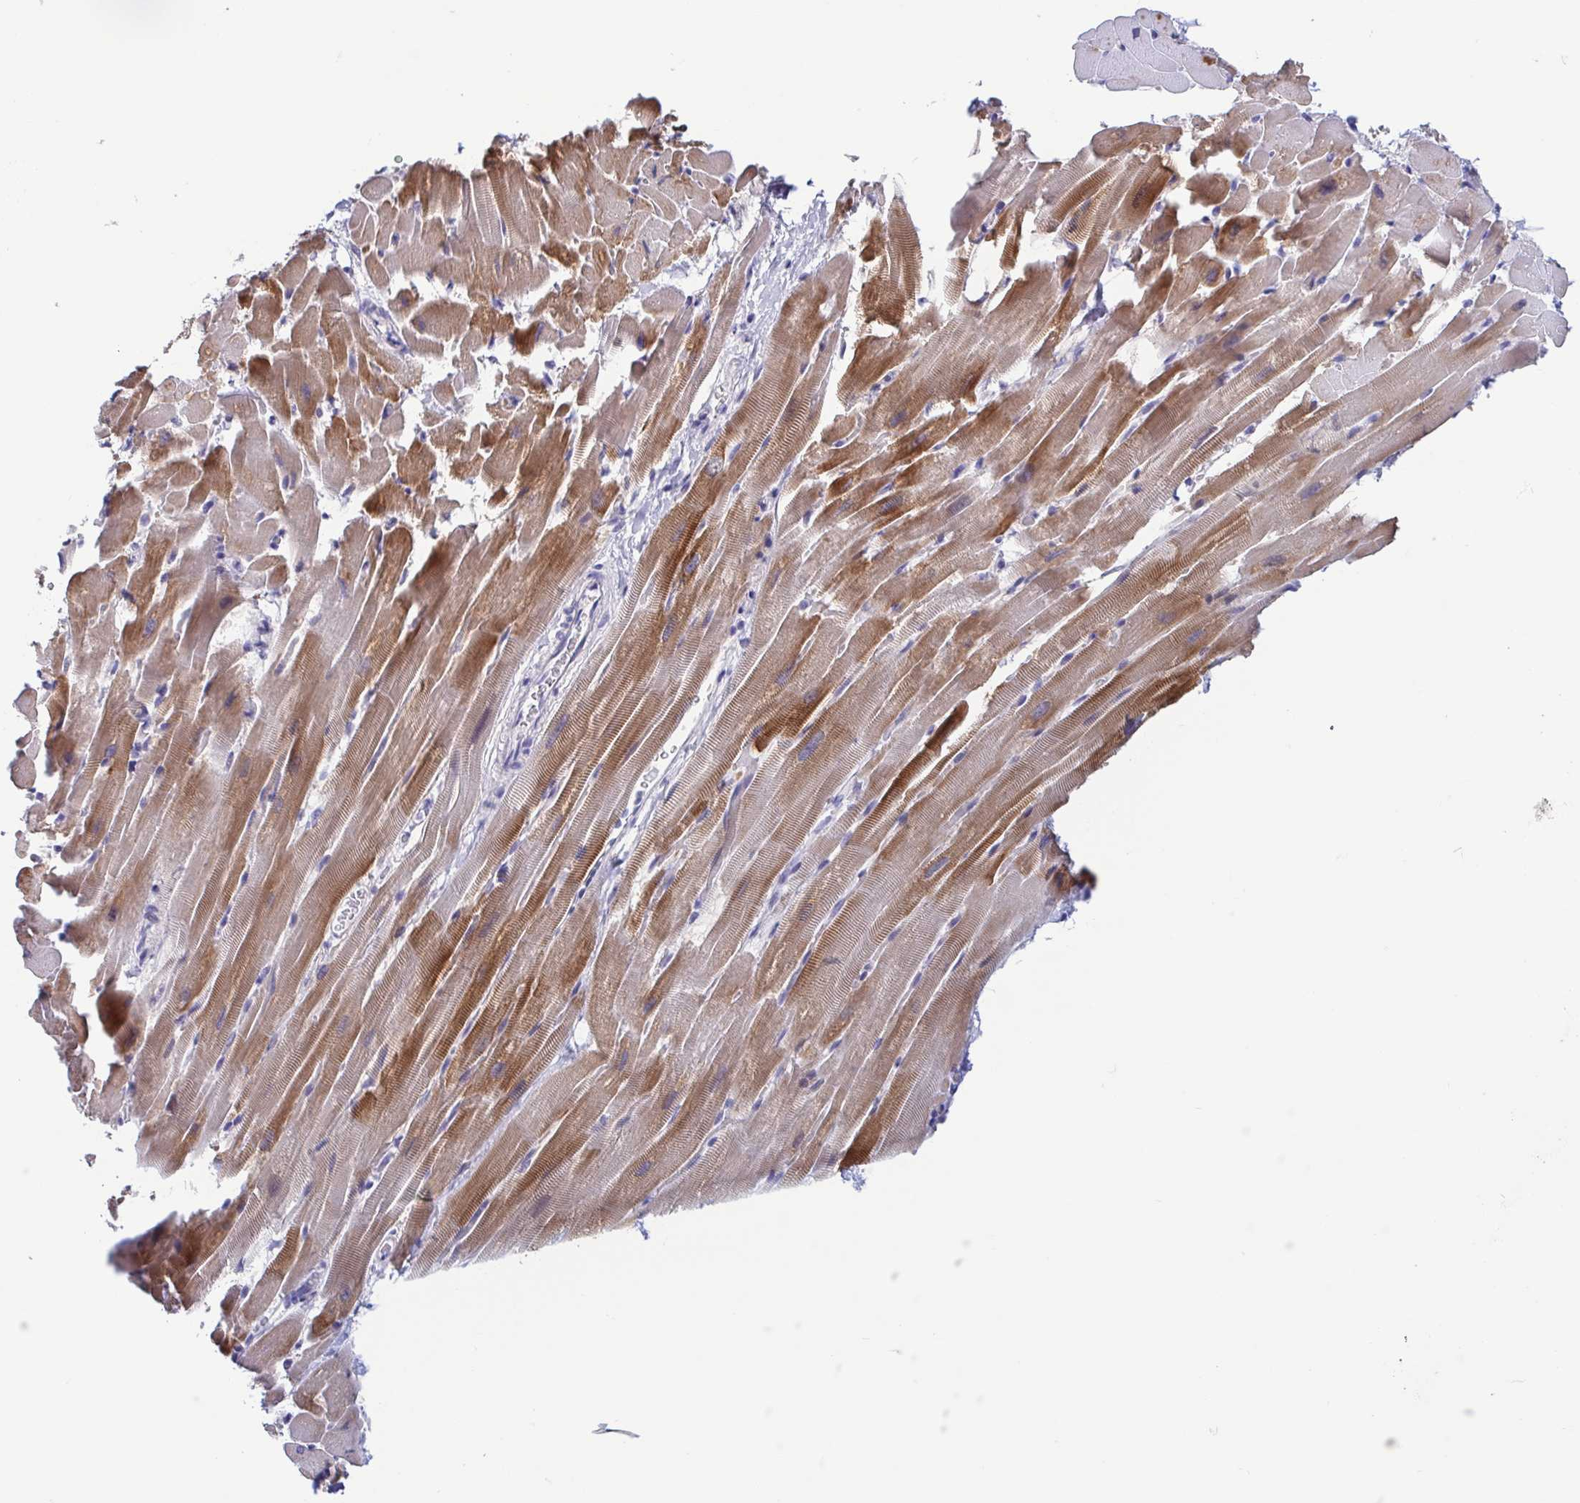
{"staining": {"intensity": "moderate", "quantity": "25%-75%", "location": "cytoplasmic/membranous"}, "tissue": "heart muscle", "cell_type": "Cardiomyocytes", "image_type": "normal", "snomed": [{"axis": "morphology", "description": "Normal tissue, NOS"}, {"axis": "topography", "description": "Heart"}], "caption": "Protein staining by immunohistochemistry (IHC) reveals moderate cytoplasmic/membranous staining in approximately 25%-75% of cardiomyocytes in unremarkable heart muscle.", "gene": "PERM1", "patient": {"sex": "male", "age": 37}}